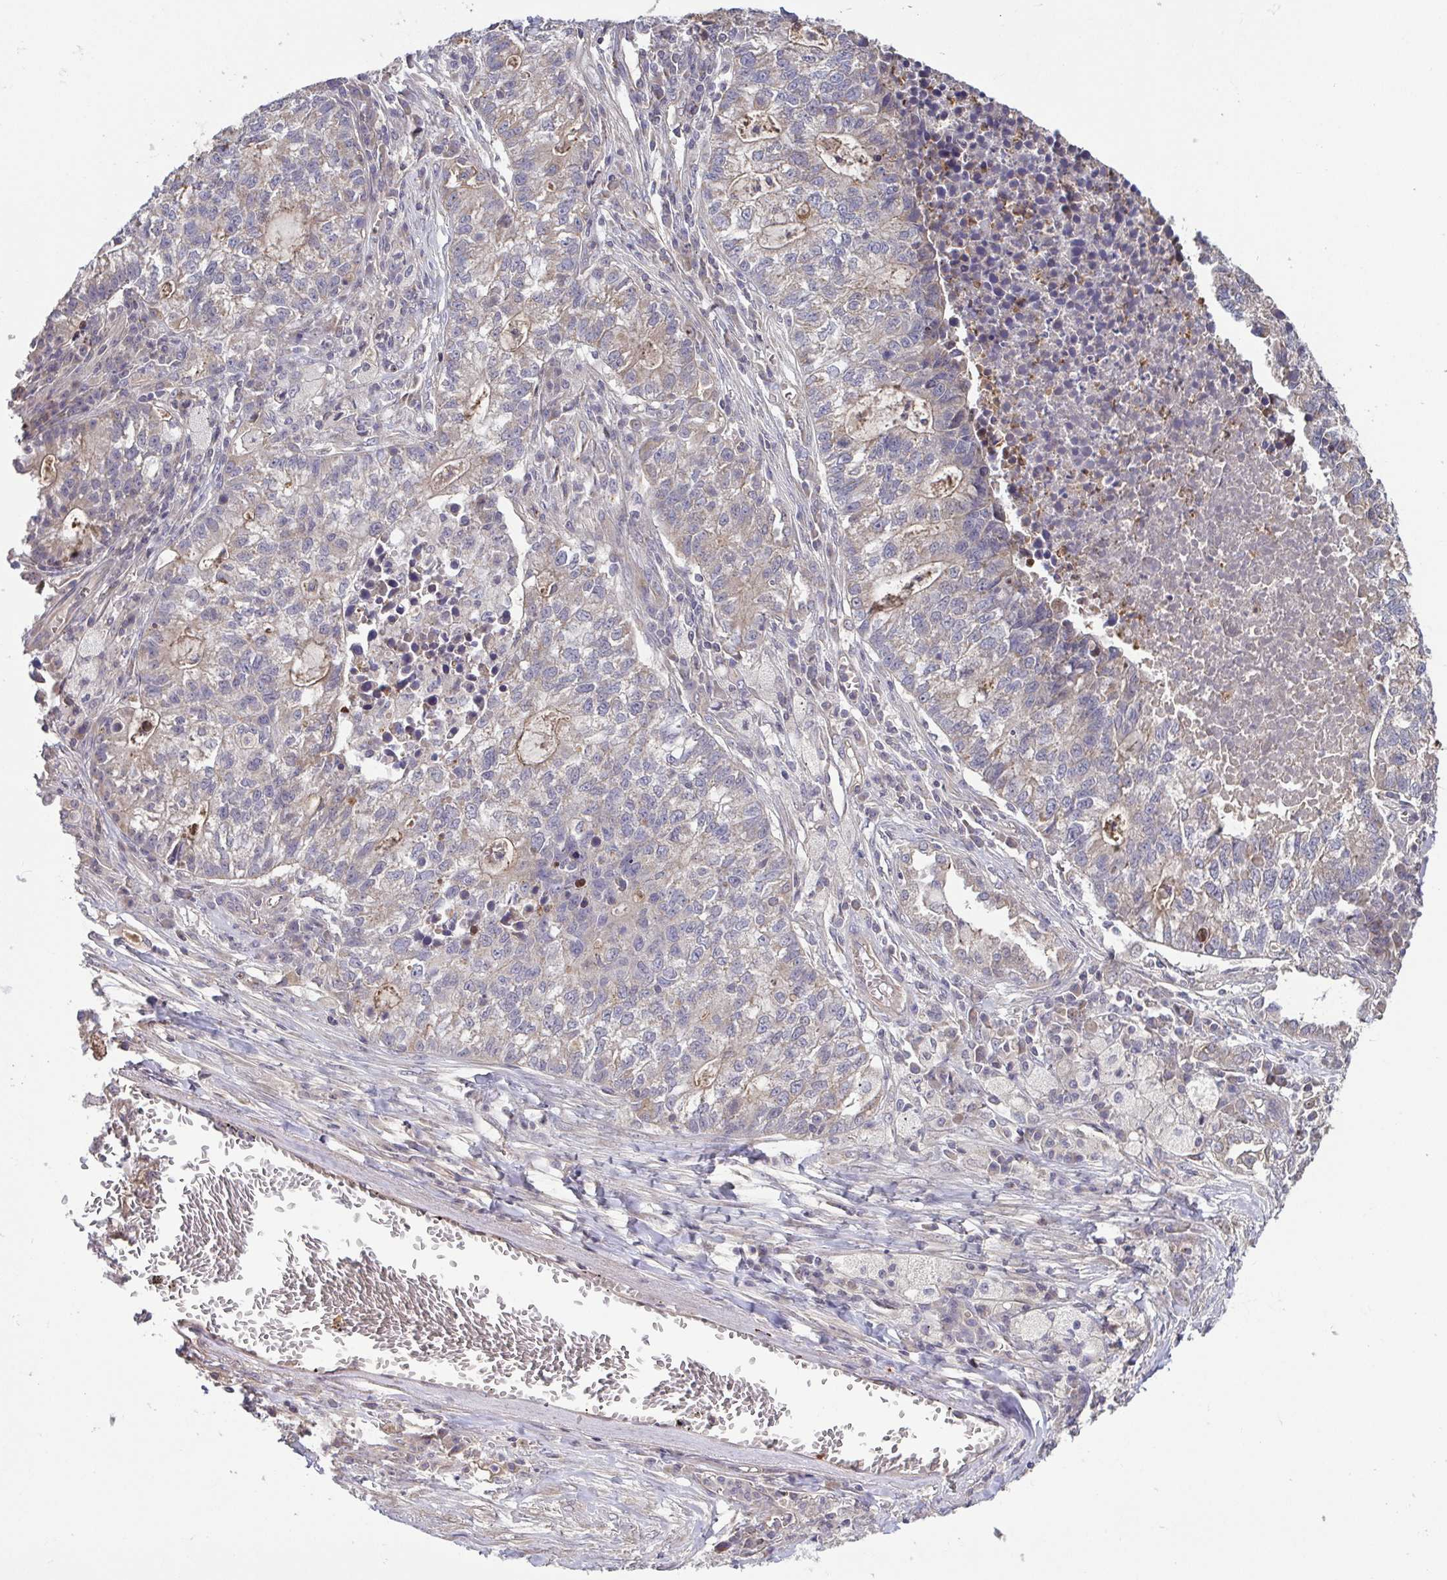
{"staining": {"intensity": "weak", "quantity": "25%-75%", "location": "cytoplasmic/membranous"}, "tissue": "lung cancer", "cell_type": "Tumor cells", "image_type": "cancer", "snomed": [{"axis": "morphology", "description": "Adenocarcinoma, NOS"}, {"axis": "topography", "description": "Lung"}], "caption": "DAB (3,3'-diaminobenzidine) immunohistochemical staining of human lung cancer (adenocarcinoma) displays weak cytoplasmic/membranous protein expression in approximately 25%-75% of tumor cells.", "gene": "OSBPL7", "patient": {"sex": "male", "age": 57}}